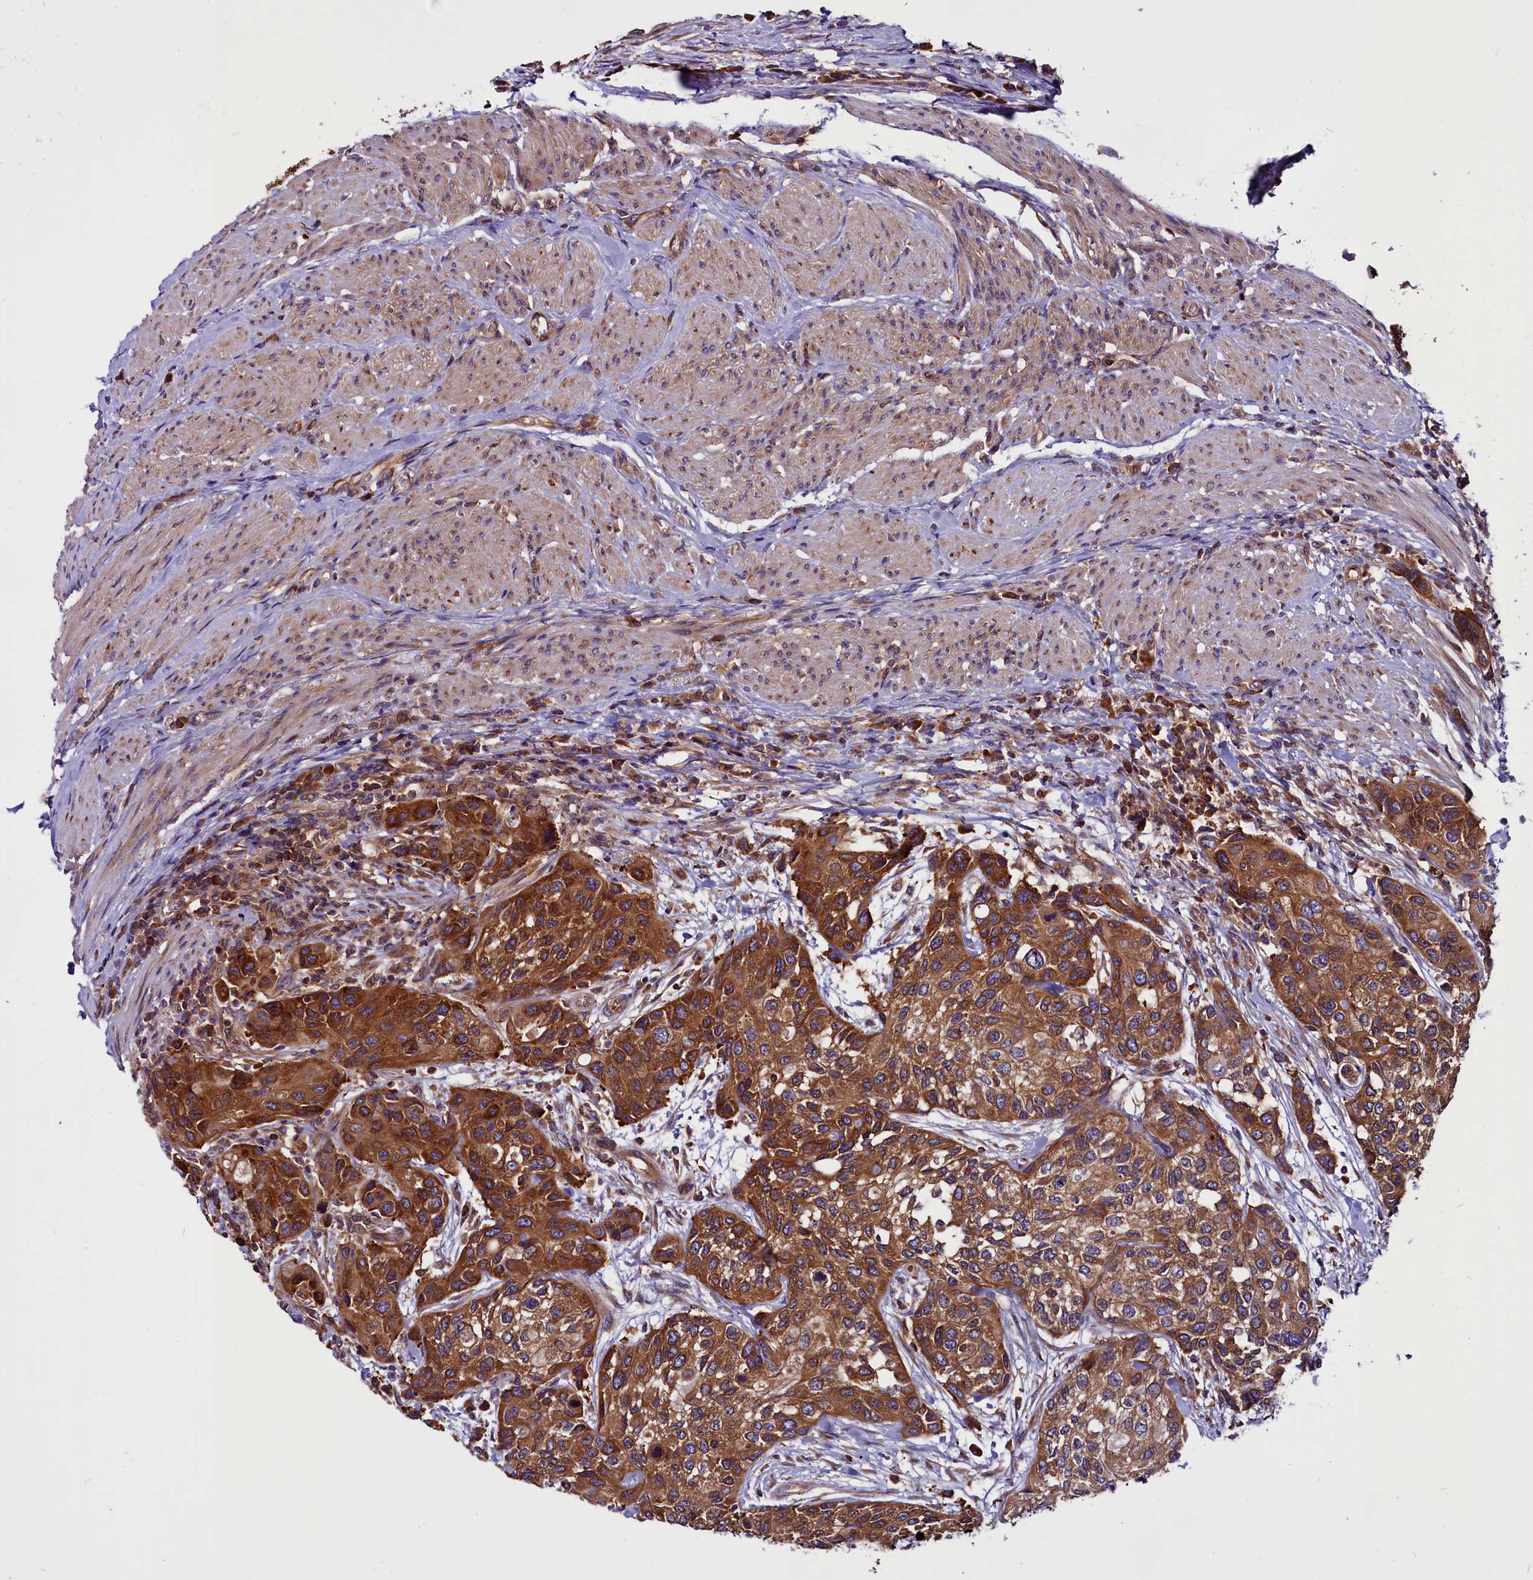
{"staining": {"intensity": "strong", "quantity": ">75%", "location": "cytoplasmic/membranous"}, "tissue": "urothelial cancer", "cell_type": "Tumor cells", "image_type": "cancer", "snomed": [{"axis": "morphology", "description": "Normal tissue, NOS"}, {"axis": "morphology", "description": "Urothelial carcinoma, High grade"}, {"axis": "topography", "description": "Vascular tissue"}, {"axis": "topography", "description": "Urinary bladder"}], "caption": "DAB immunohistochemical staining of urothelial cancer shows strong cytoplasmic/membranous protein expression in approximately >75% of tumor cells.", "gene": "EIF3G", "patient": {"sex": "female", "age": 56}}